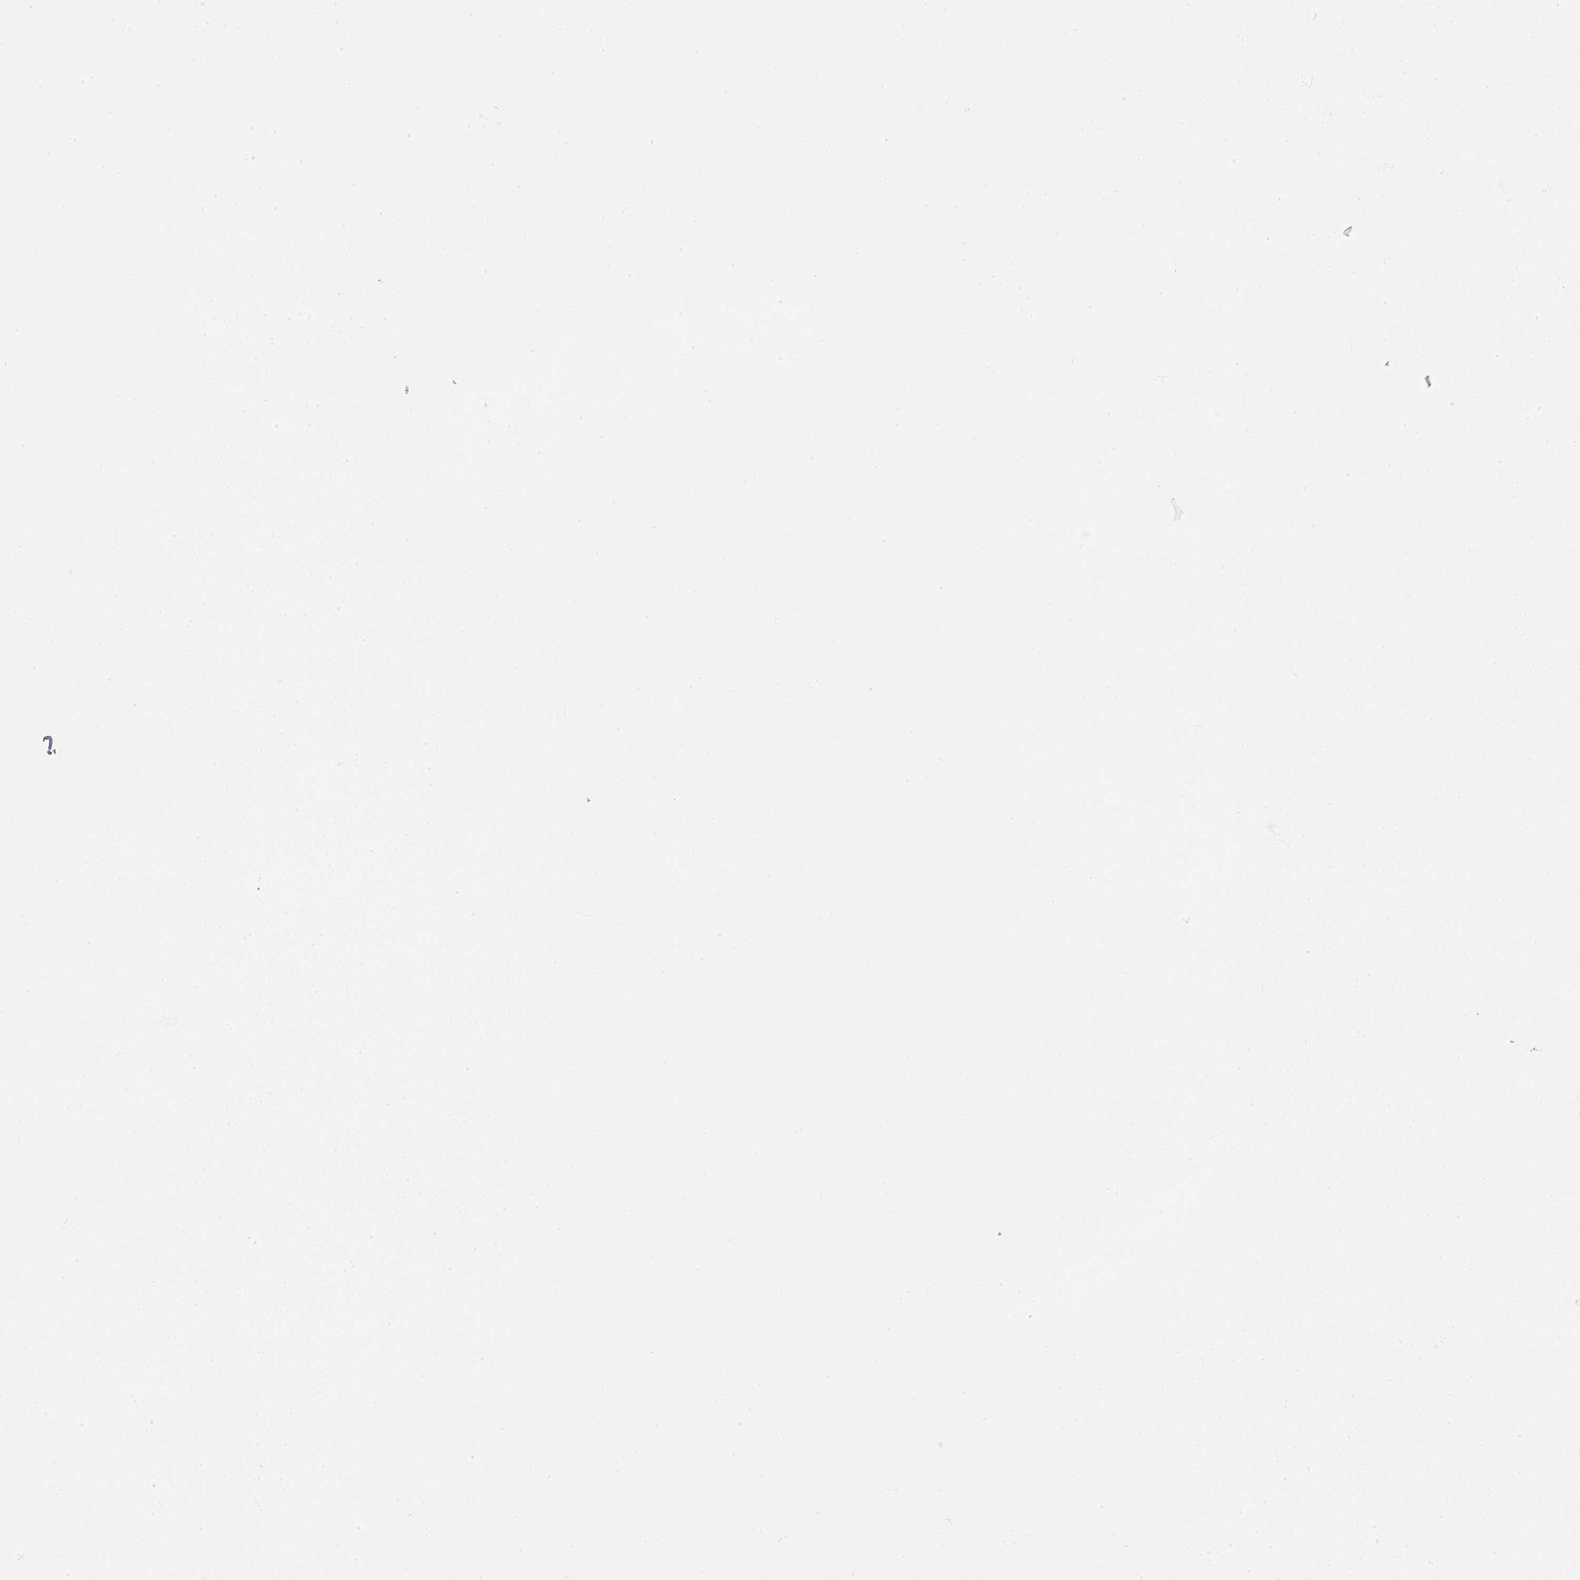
{"staining": {"intensity": "moderate", "quantity": "25%-75%", "location": "cytoplasmic/membranous"}, "tissue": "skin cancer", "cell_type": "Tumor cells", "image_type": "cancer", "snomed": [{"axis": "morphology", "description": "Normal tissue, NOS"}, {"axis": "morphology", "description": "Squamous cell carcinoma, NOS"}, {"axis": "topography", "description": "Skin"}], "caption": "Skin squamous cell carcinoma was stained to show a protein in brown. There is medium levels of moderate cytoplasmic/membranous expression in about 25%-75% of tumor cells. Using DAB (3,3'-diaminobenzidine) (brown) and hematoxylin (blue) stains, captured at high magnification using brightfield microscopy.", "gene": "CAVIN3", "patient": {"sex": "male", "age": 72}}